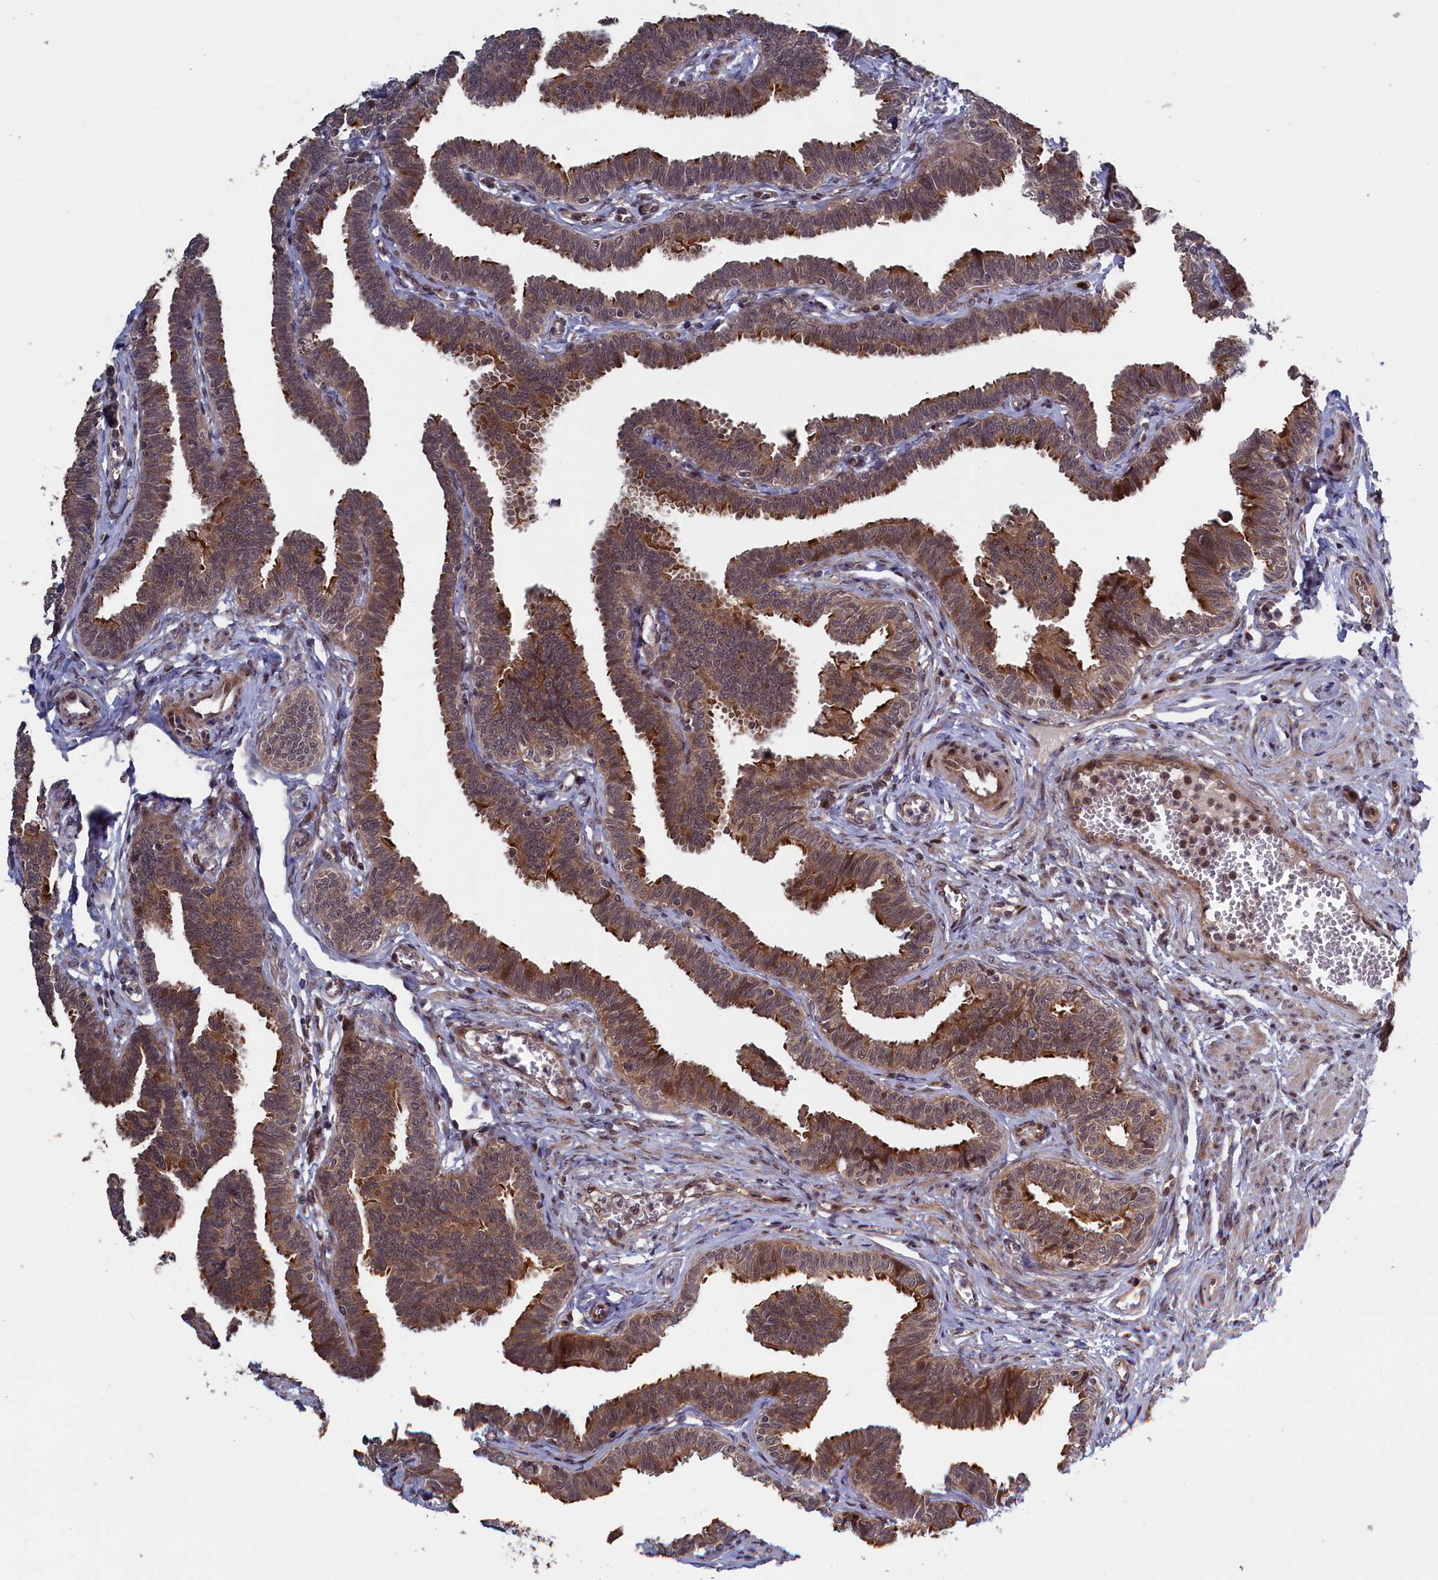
{"staining": {"intensity": "moderate", "quantity": ">75%", "location": "cytoplasmic/membranous,nuclear"}, "tissue": "fallopian tube", "cell_type": "Glandular cells", "image_type": "normal", "snomed": [{"axis": "morphology", "description": "Normal tissue, NOS"}, {"axis": "topography", "description": "Fallopian tube"}, {"axis": "topography", "description": "Ovary"}], "caption": "Protein expression analysis of benign fallopian tube demonstrates moderate cytoplasmic/membranous,nuclear expression in approximately >75% of glandular cells.", "gene": "LSG1", "patient": {"sex": "female", "age": 23}}